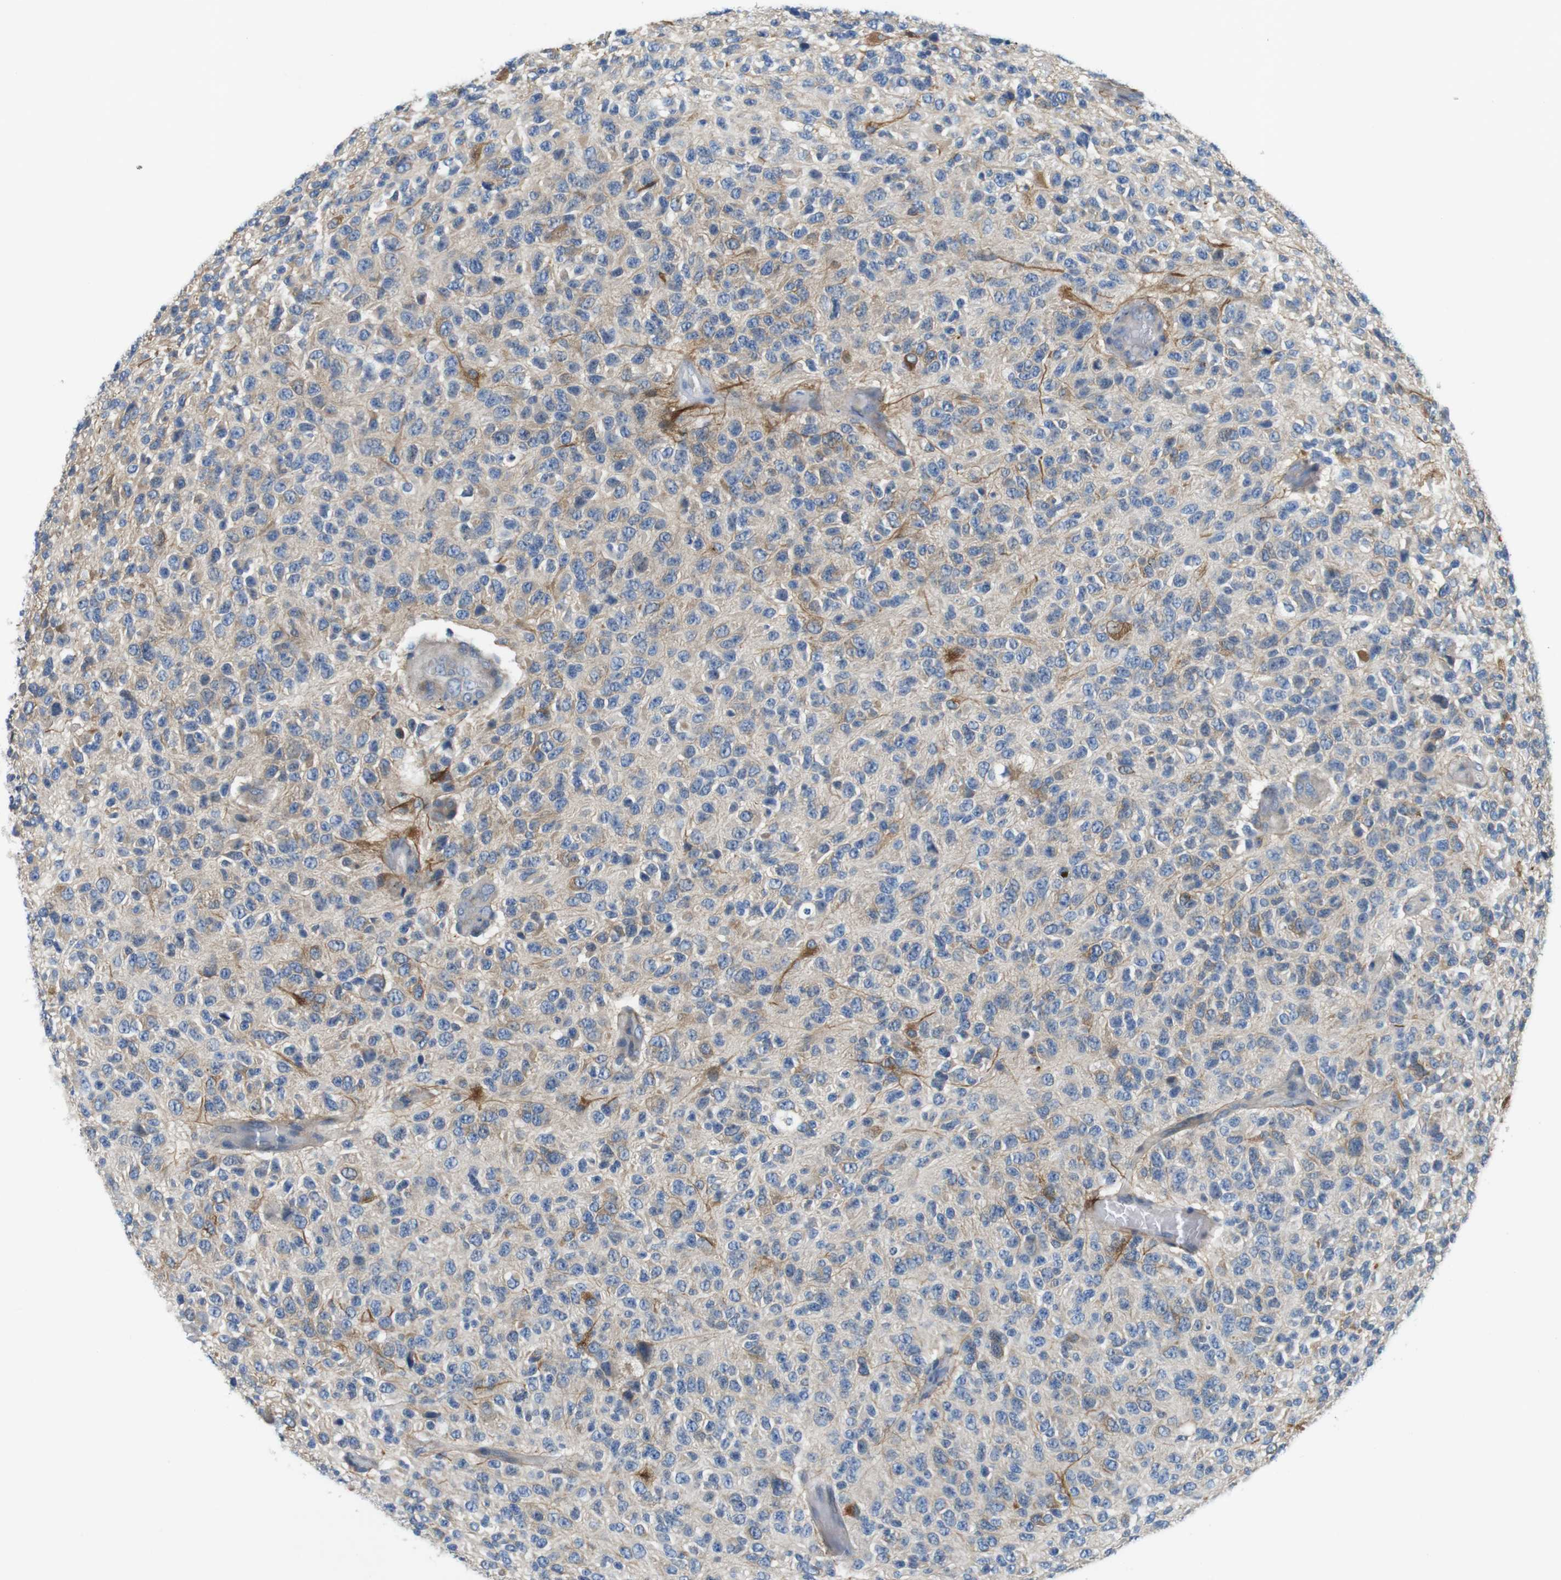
{"staining": {"intensity": "moderate", "quantity": "<25%", "location": "cytoplasmic/membranous"}, "tissue": "glioma", "cell_type": "Tumor cells", "image_type": "cancer", "snomed": [{"axis": "morphology", "description": "Glioma, malignant, High grade"}, {"axis": "topography", "description": "pancreas cauda"}], "caption": "Immunohistochemical staining of human glioma shows low levels of moderate cytoplasmic/membranous positivity in approximately <25% of tumor cells.", "gene": "DCLK1", "patient": {"sex": "male", "age": 60}}